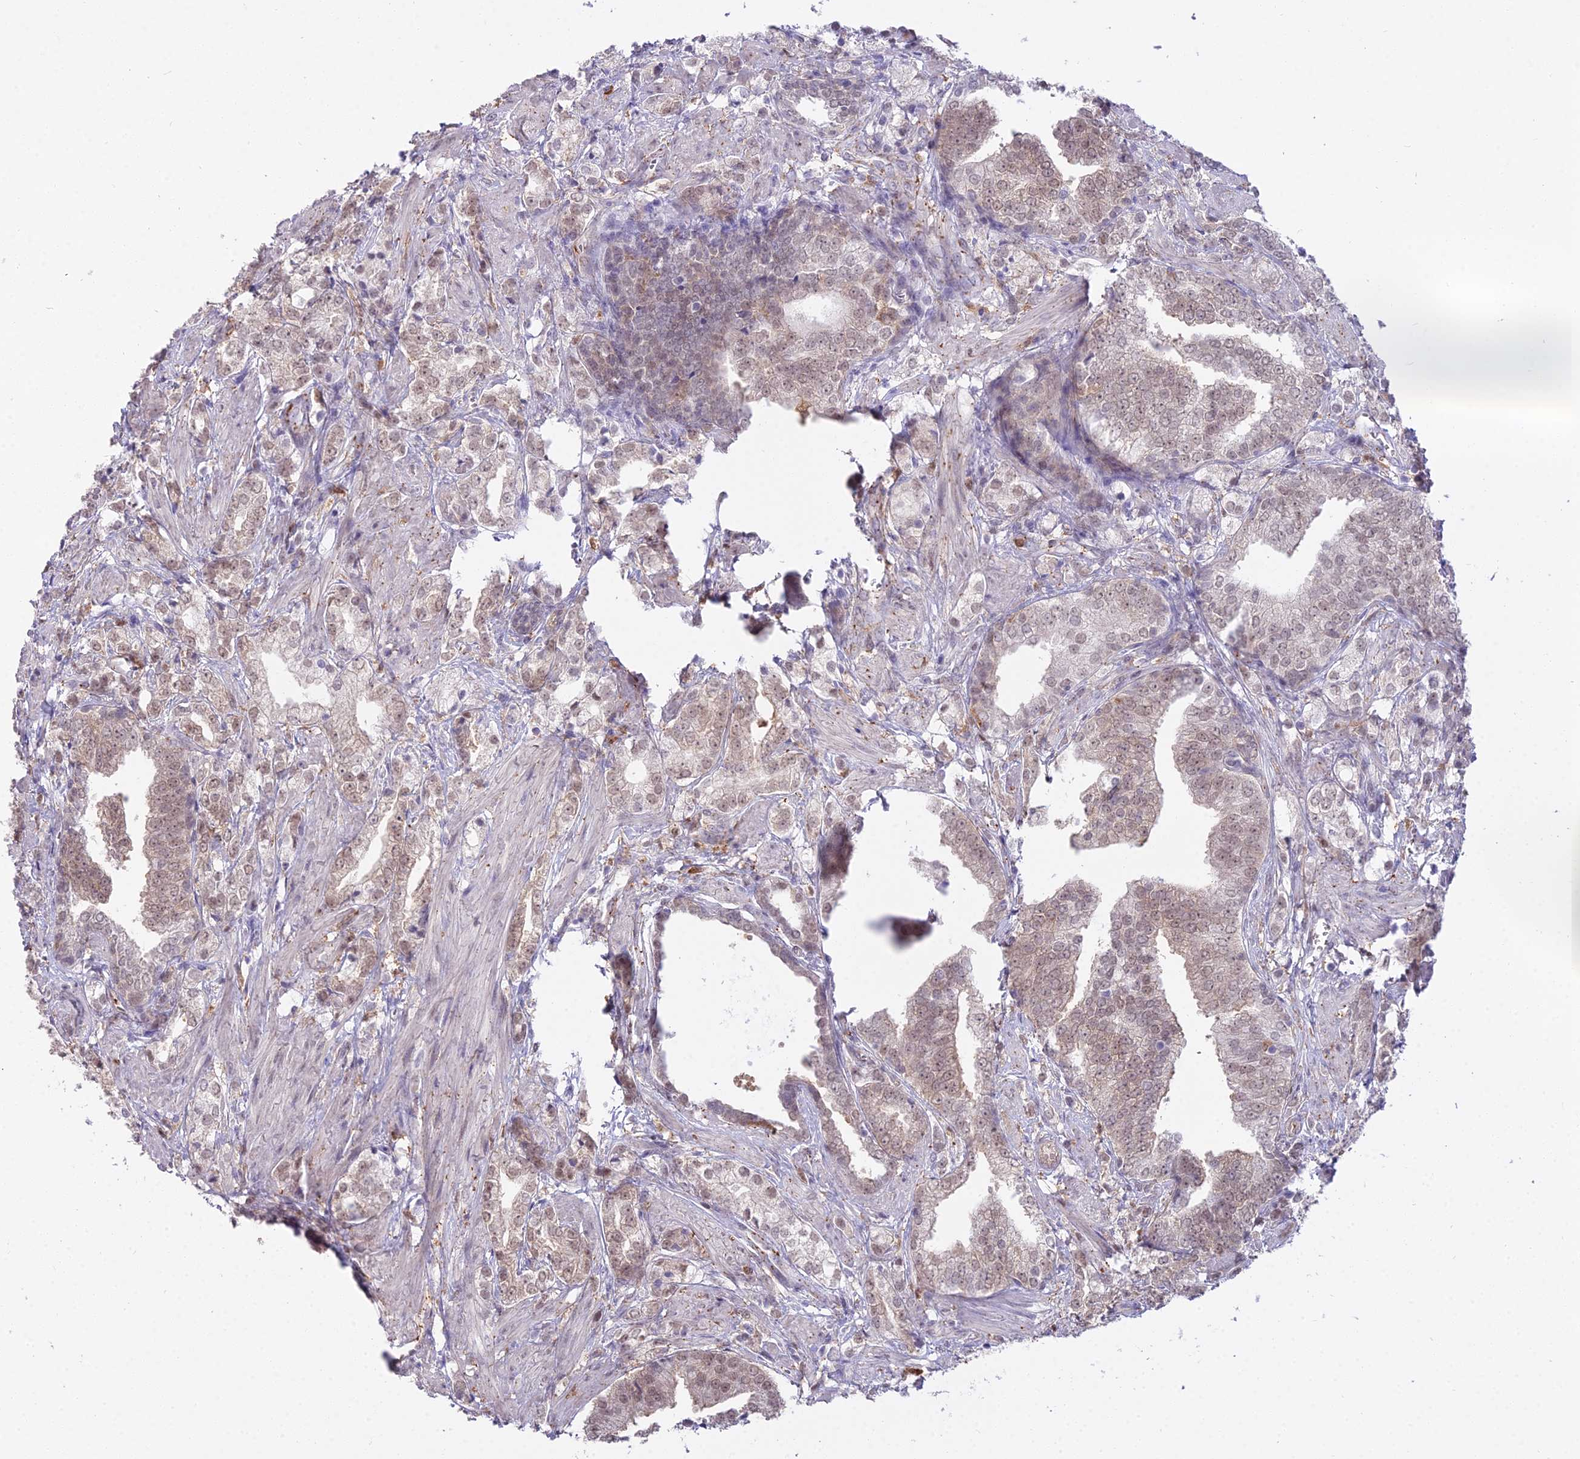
{"staining": {"intensity": "weak", "quantity": "25%-75%", "location": "cytoplasmic/membranous,nuclear"}, "tissue": "prostate cancer", "cell_type": "Tumor cells", "image_type": "cancer", "snomed": [{"axis": "morphology", "description": "Adenocarcinoma, High grade"}, {"axis": "topography", "description": "Prostate"}], "caption": "Immunohistochemistry (IHC) of human prostate cancer (high-grade adenocarcinoma) exhibits low levels of weak cytoplasmic/membranous and nuclear positivity in approximately 25%-75% of tumor cells.", "gene": "BLNK", "patient": {"sex": "male", "age": 50}}